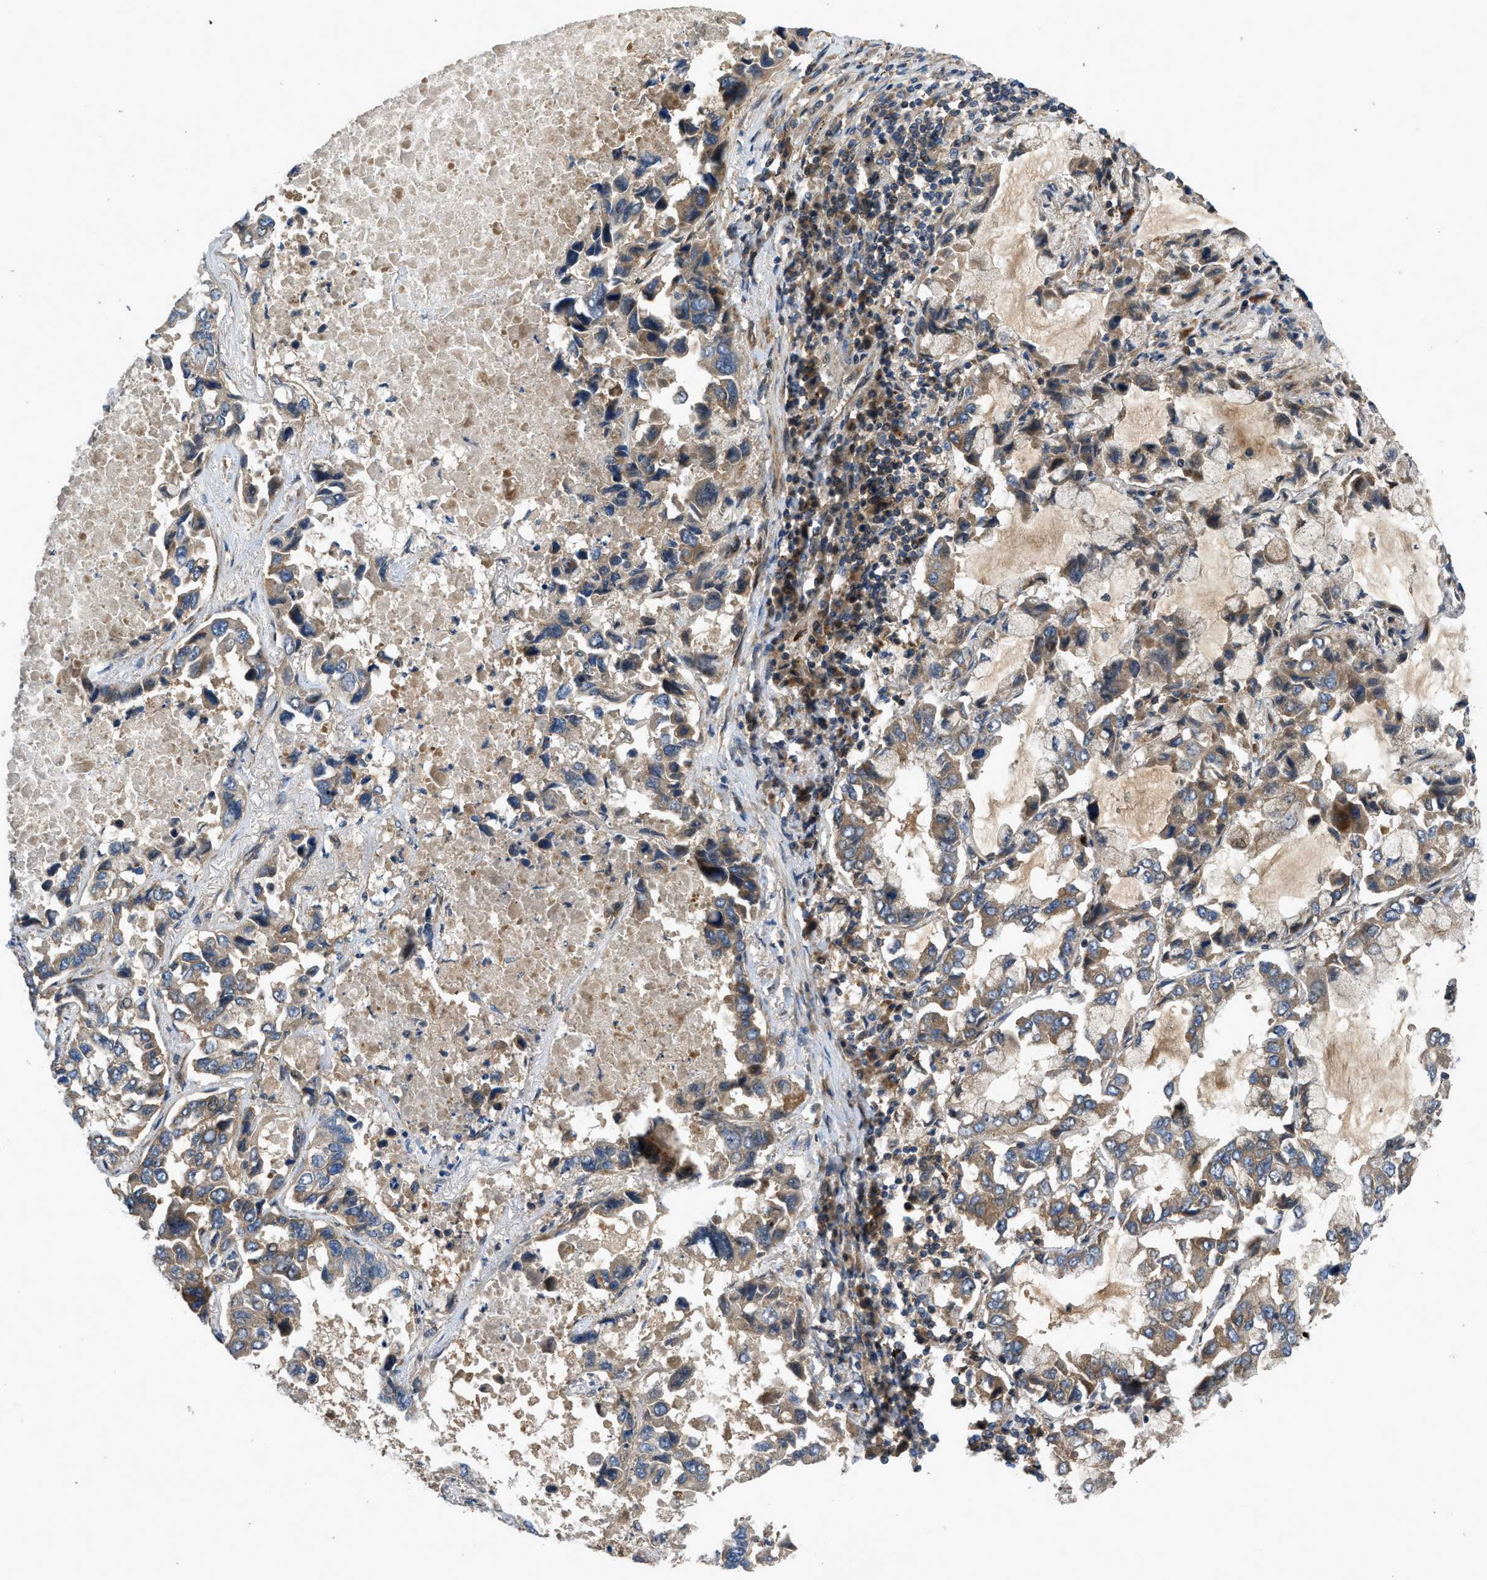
{"staining": {"intensity": "weak", "quantity": ">75%", "location": "cytoplasmic/membranous"}, "tissue": "lung cancer", "cell_type": "Tumor cells", "image_type": "cancer", "snomed": [{"axis": "morphology", "description": "Adenocarcinoma, NOS"}, {"axis": "topography", "description": "Lung"}], "caption": "Immunohistochemical staining of lung adenocarcinoma reveals weak cytoplasmic/membranous protein expression in about >75% of tumor cells.", "gene": "CNNM3", "patient": {"sex": "male", "age": 64}}